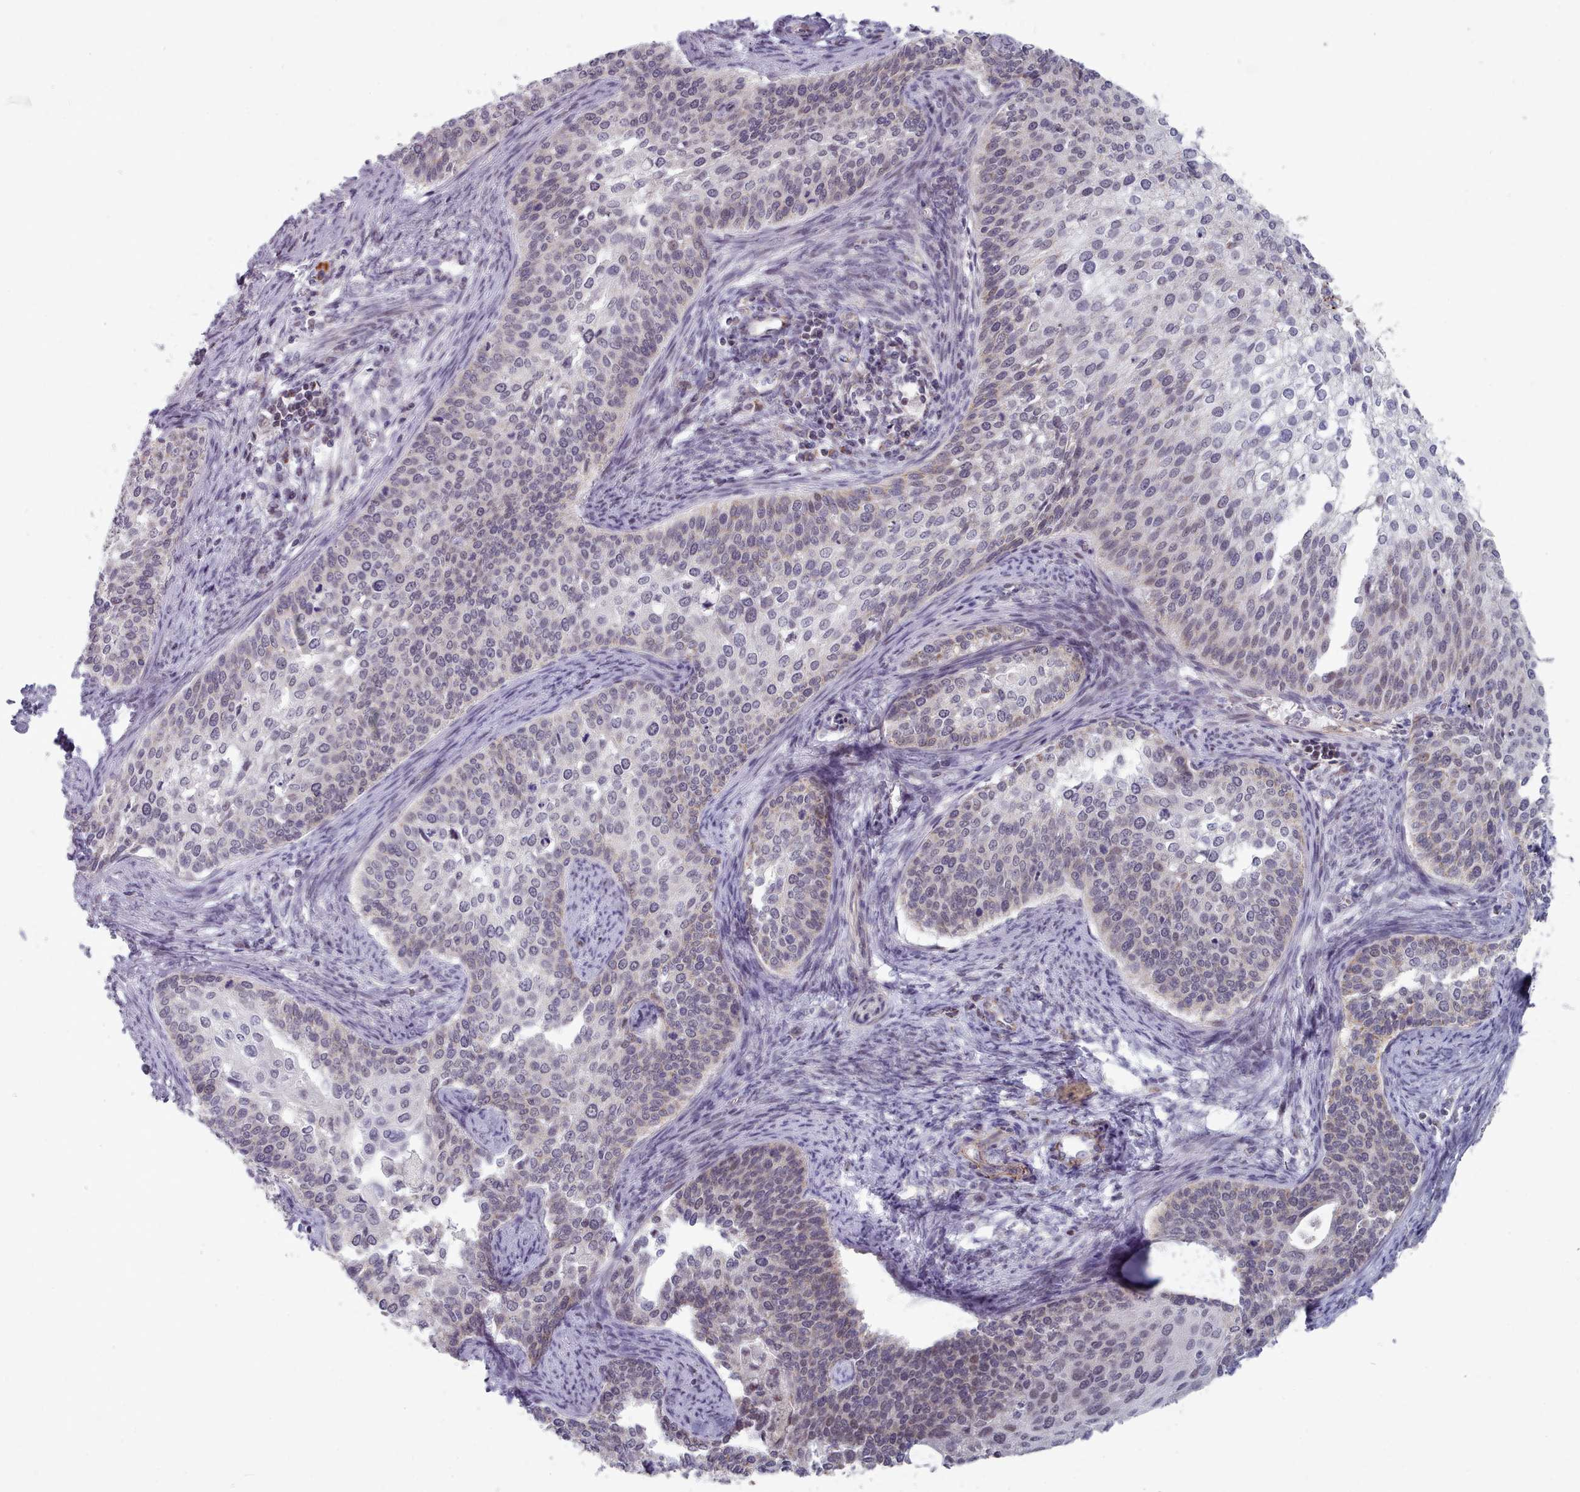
{"staining": {"intensity": "weak", "quantity": "<25%", "location": "cytoplasmic/membranous"}, "tissue": "cervical cancer", "cell_type": "Tumor cells", "image_type": "cancer", "snomed": [{"axis": "morphology", "description": "Squamous cell carcinoma, NOS"}, {"axis": "topography", "description": "Cervix"}], "caption": "Immunohistochemistry of cervical squamous cell carcinoma demonstrates no expression in tumor cells. (Immunohistochemistry (ihc), brightfield microscopy, high magnification).", "gene": "TRARG1", "patient": {"sex": "female", "age": 44}}